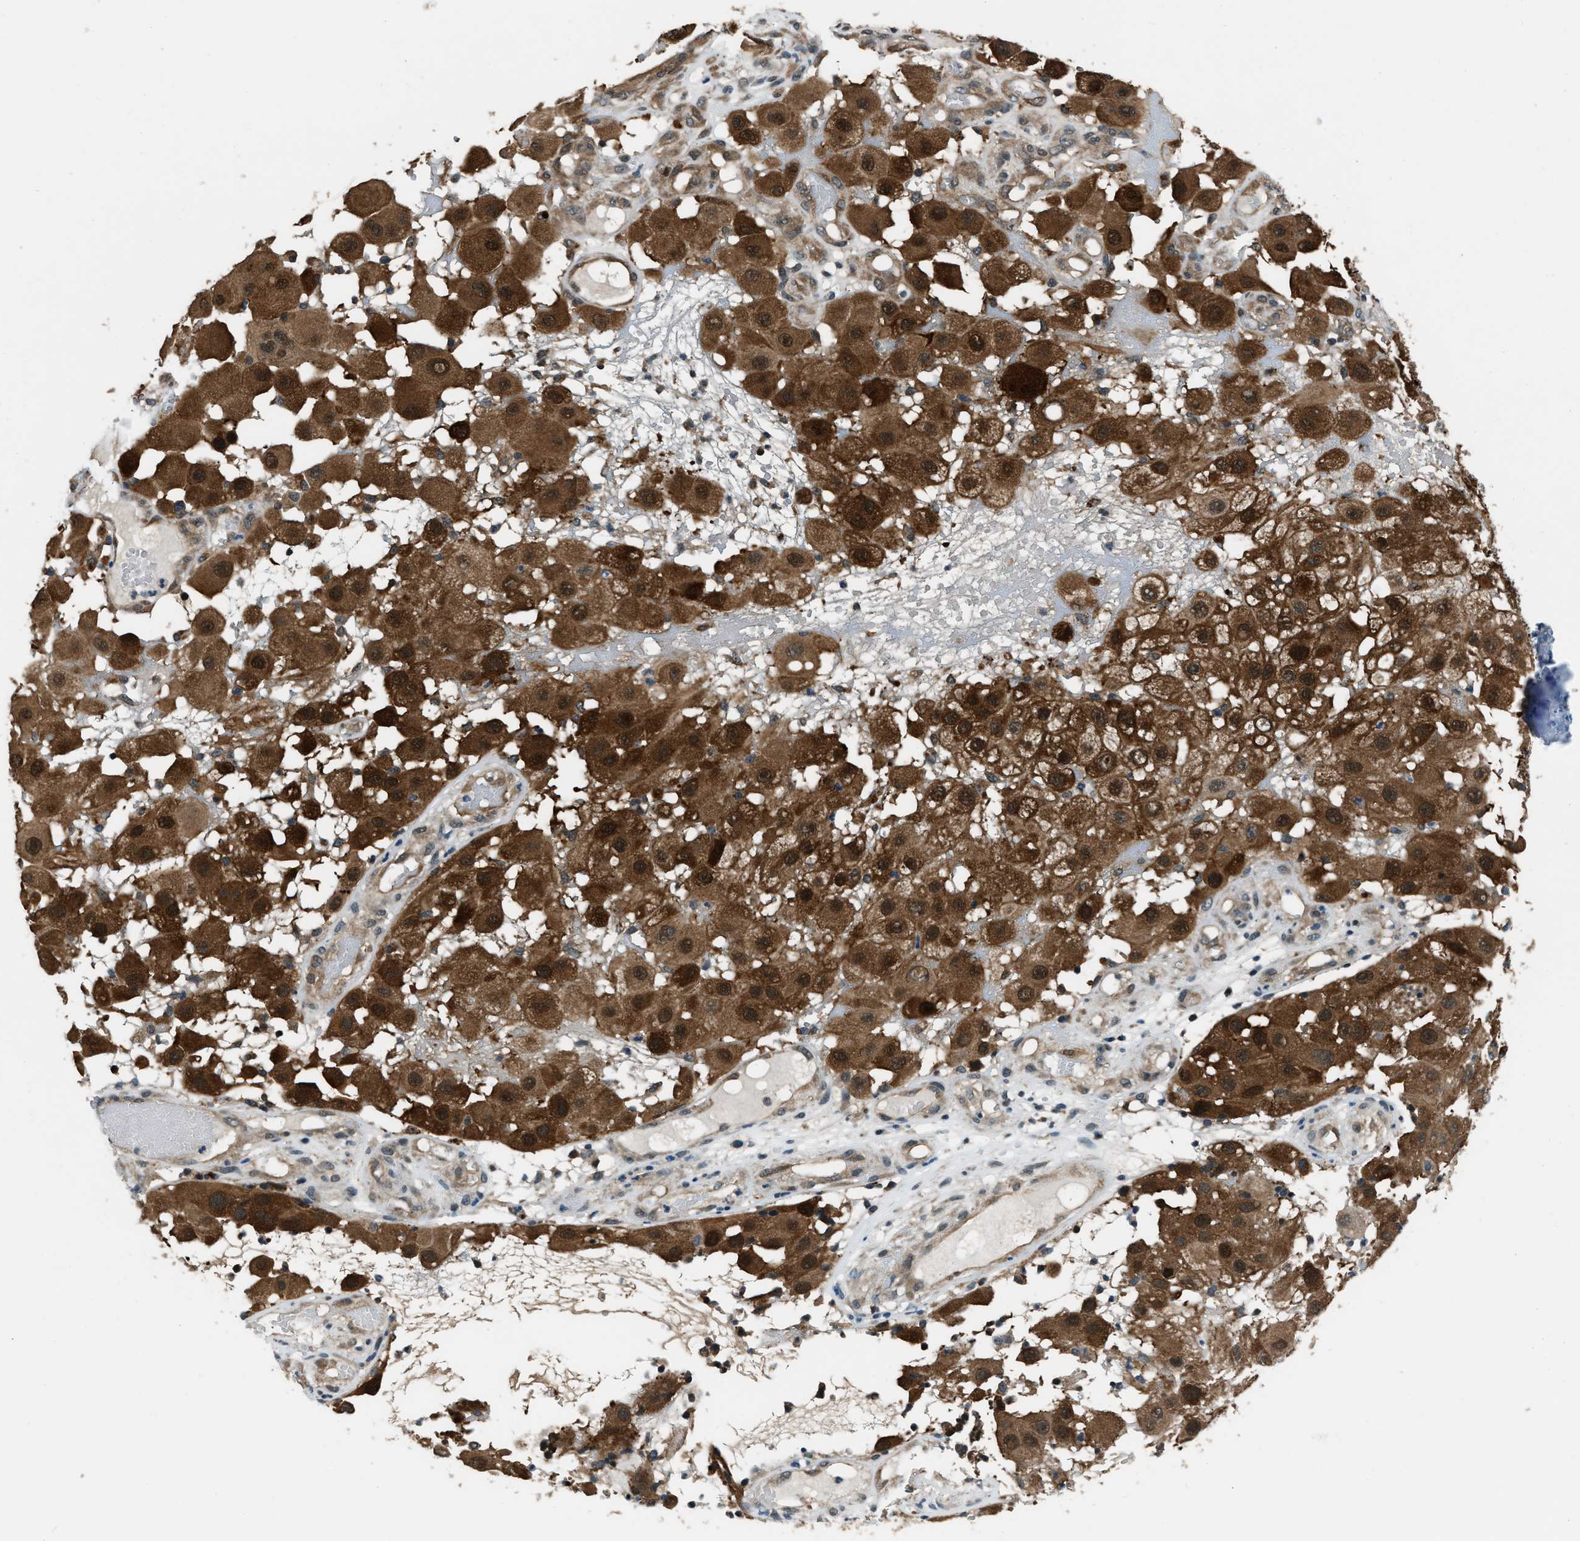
{"staining": {"intensity": "strong", "quantity": ">75%", "location": "cytoplasmic/membranous,nuclear"}, "tissue": "melanoma", "cell_type": "Tumor cells", "image_type": "cancer", "snomed": [{"axis": "morphology", "description": "Malignant melanoma, NOS"}, {"axis": "topography", "description": "Skin"}], "caption": "Immunohistochemistry of melanoma shows high levels of strong cytoplasmic/membranous and nuclear expression in approximately >75% of tumor cells. The staining is performed using DAB brown chromogen to label protein expression. The nuclei are counter-stained blue using hematoxylin.", "gene": "NUDCD3", "patient": {"sex": "female", "age": 81}}